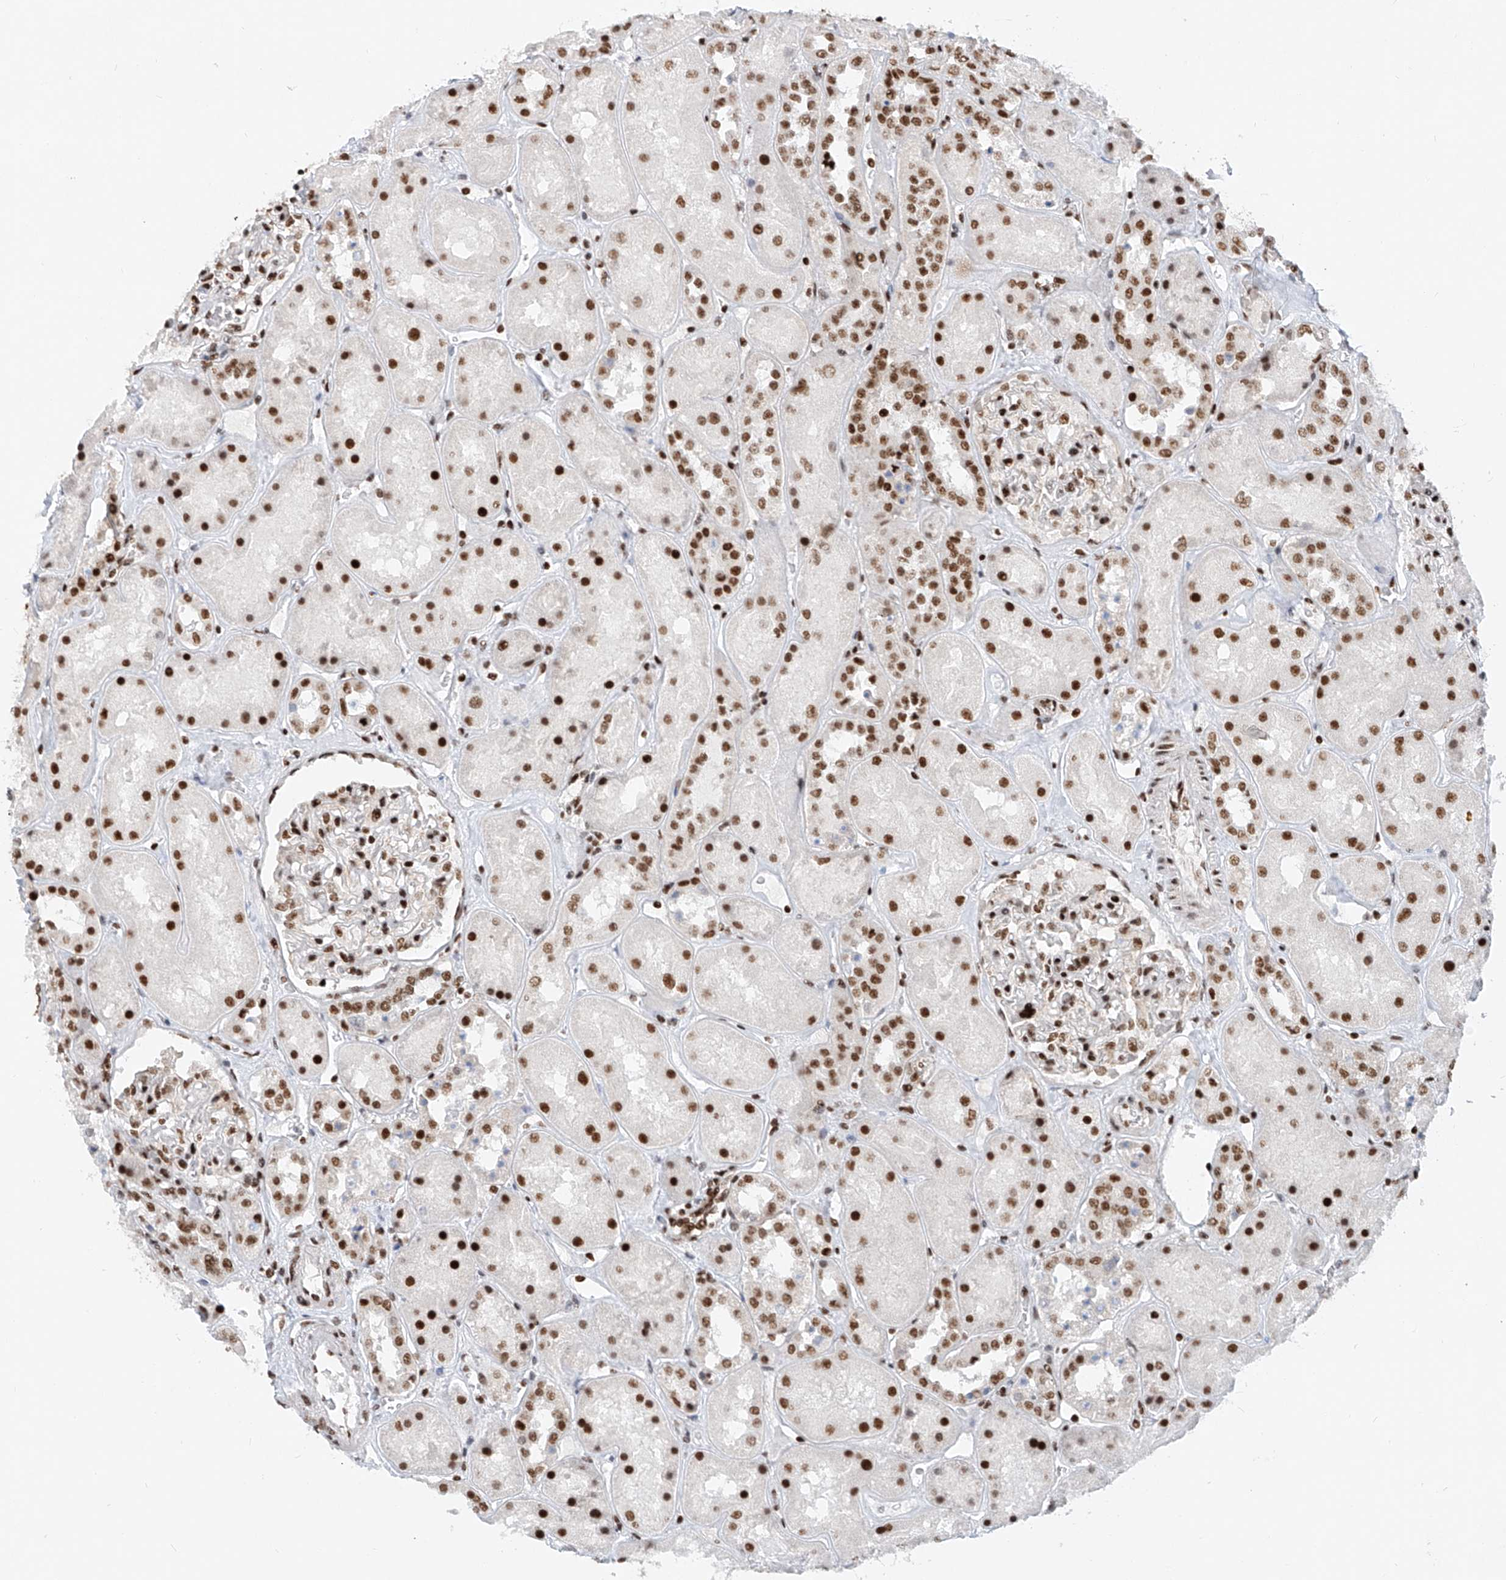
{"staining": {"intensity": "strong", "quantity": ">75%", "location": "nuclear"}, "tissue": "kidney", "cell_type": "Cells in glomeruli", "image_type": "normal", "snomed": [{"axis": "morphology", "description": "Normal tissue, NOS"}, {"axis": "topography", "description": "Kidney"}], "caption": "Strong nuclear protein staining is appreciated in about >75% of cells in glomeruli in kidney. Ihc stains the protein in brown and the nuclei are stained blue.", "gene": "TAF4", "patient": {"sex": "male", "age": 70}}